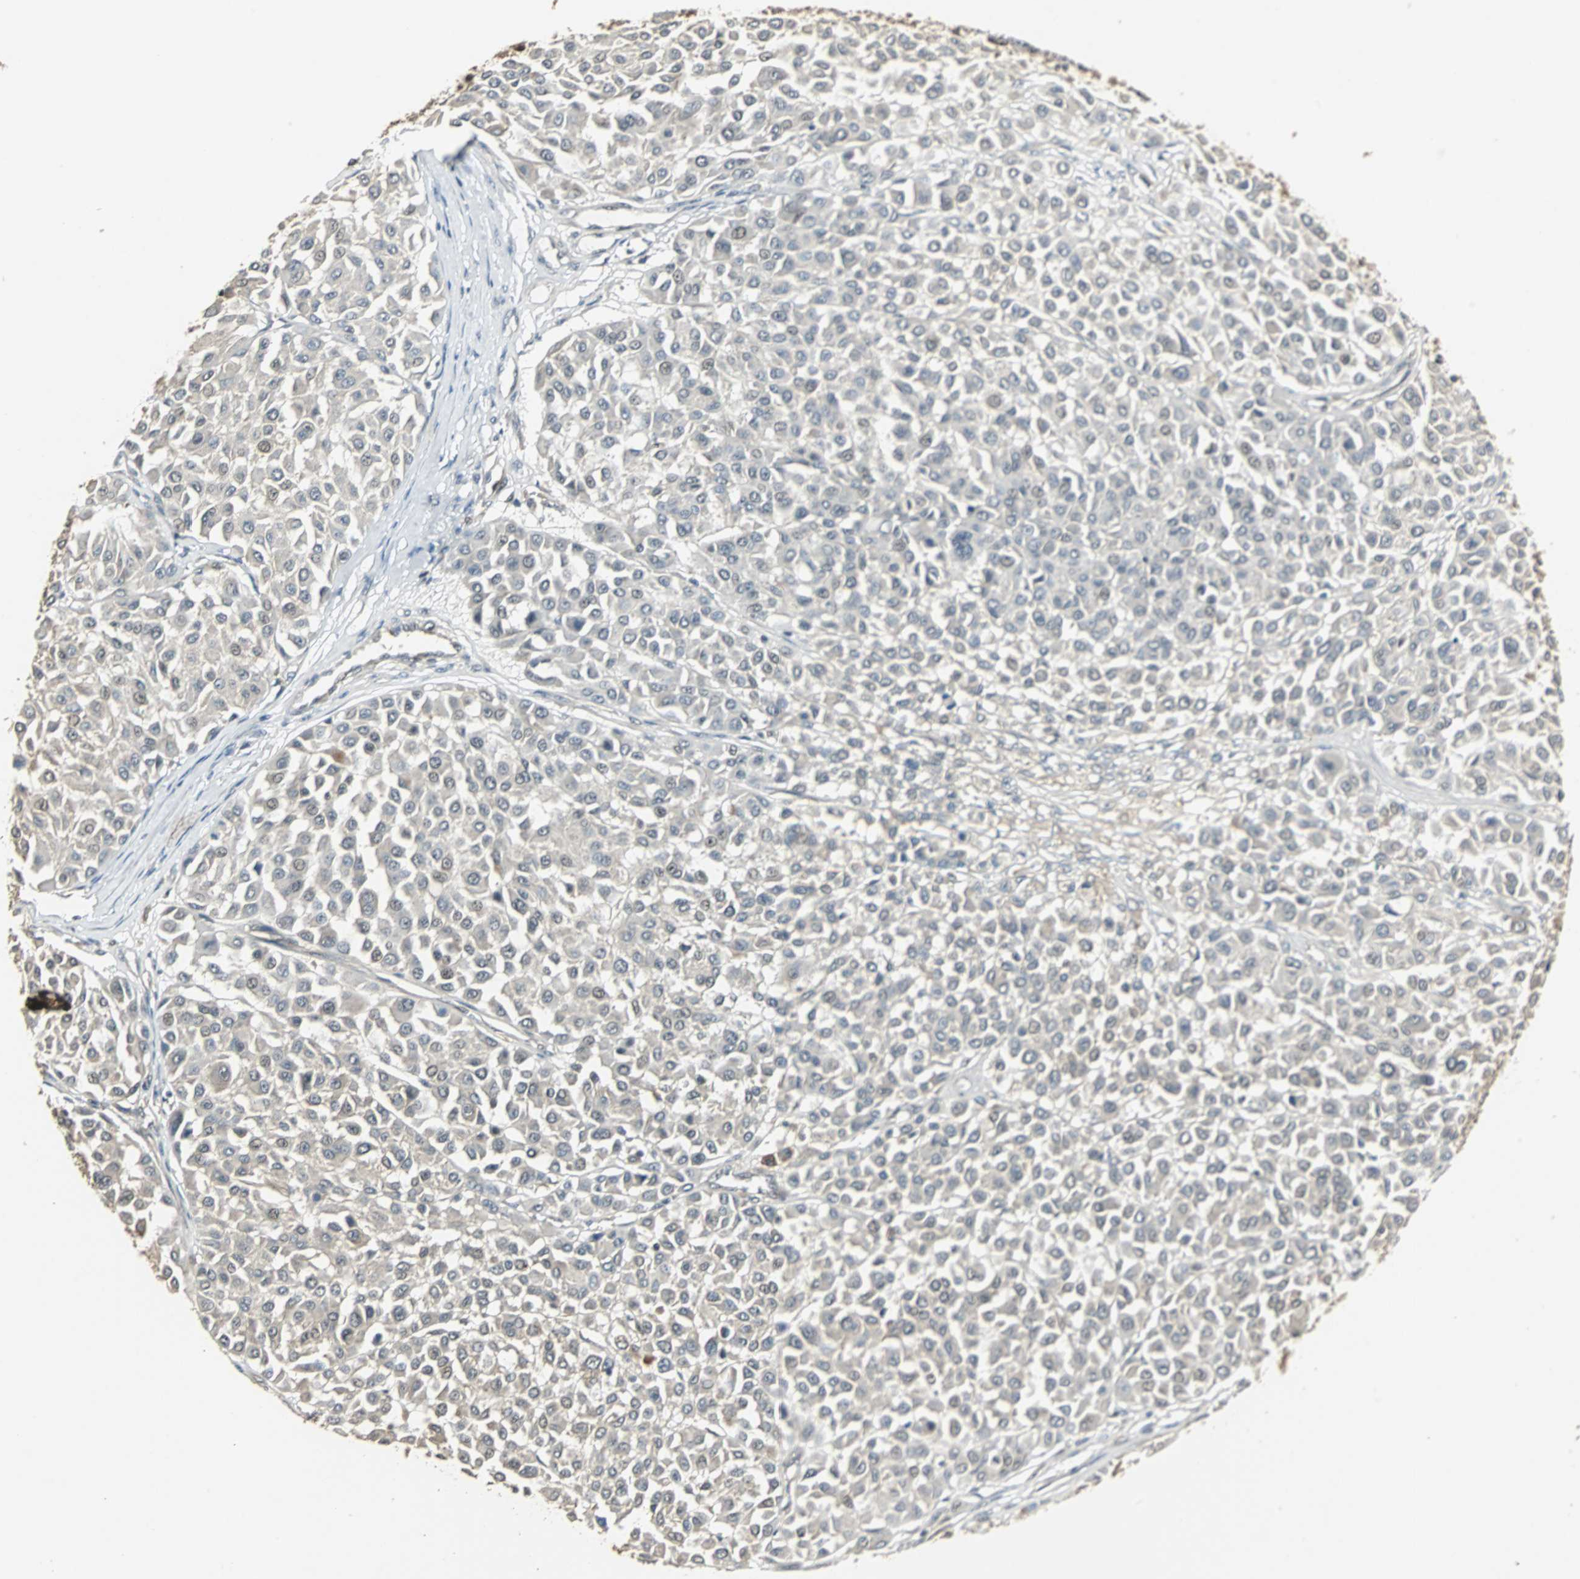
{"staining": {"intensity": "negative", "quantity": "none", "location": "none"}, "tissue": "melanoma", "cell_type": "Tumor cells", "image_type": "cancer", "snomed": [{"axis": "morphology", "description": "Malignant melanoma, Metastatic site"}, {"axis": "topography", "description": "Soft tissue"}], "caption": "Immunohistochemistry (IHC) of malignant melanoma (metastatic site) shows no staining in tumor cells.", "gene": "MED4", "patient": {"sex": "male", "age": 41}}